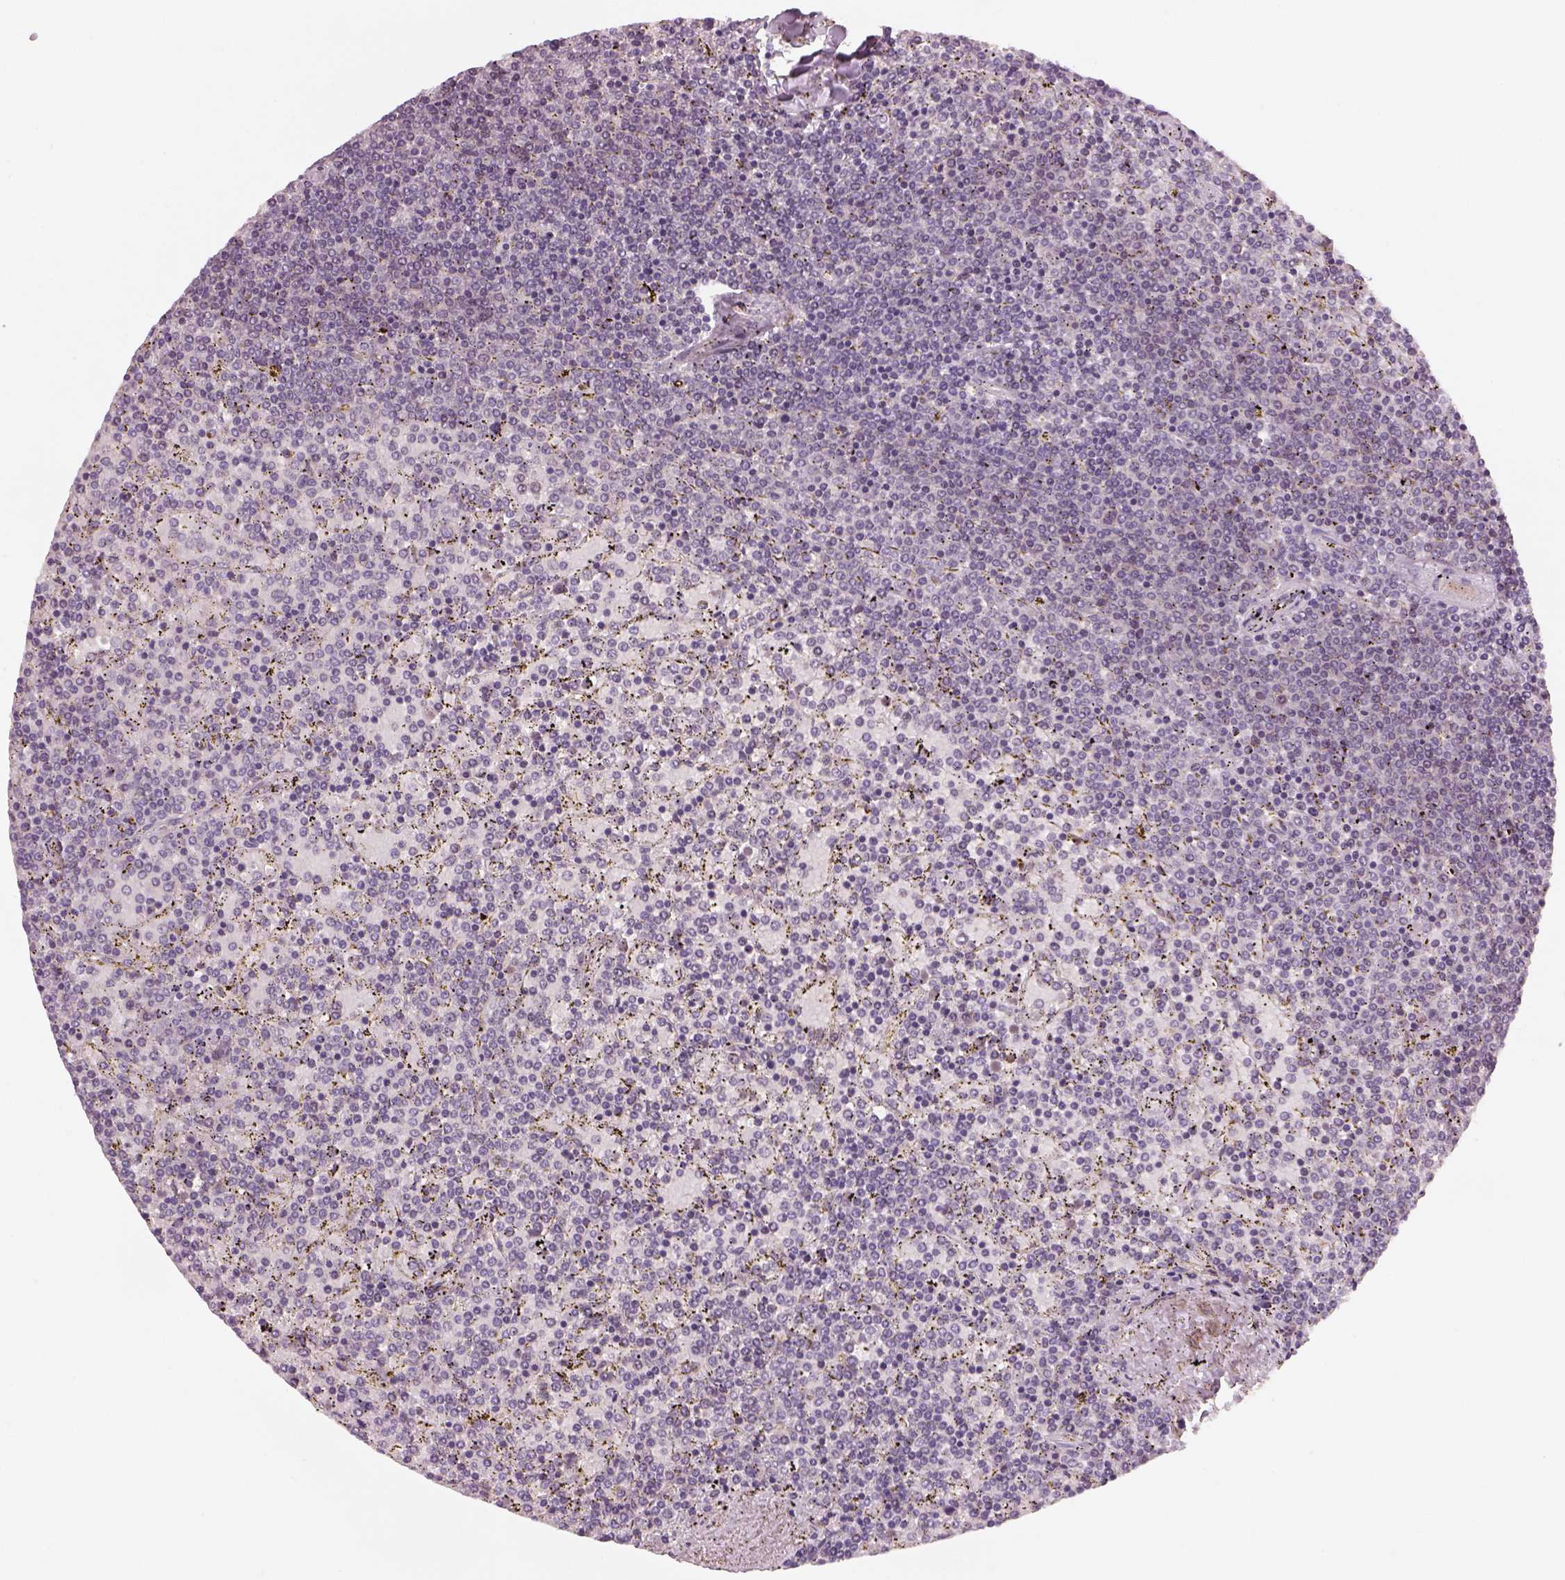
{"staining": {"intensity": "negative", "quantity": "none", "location": "none"}, "tissue": "lymphoma", "cell_type": "Tumor cells", "image_type": "cancer", "snomed": [{"axis": "morphology", "description": "Malignant lymphoma, non-Hodgkin's type, Low grade"}, {"axis": "topography", "description": "Spleen"}], "caption": "The image displays no significant positivity in tumor cells of lymphoma.", "gene": "GDNF", "patient": {"sex": "female", "age": 77}}